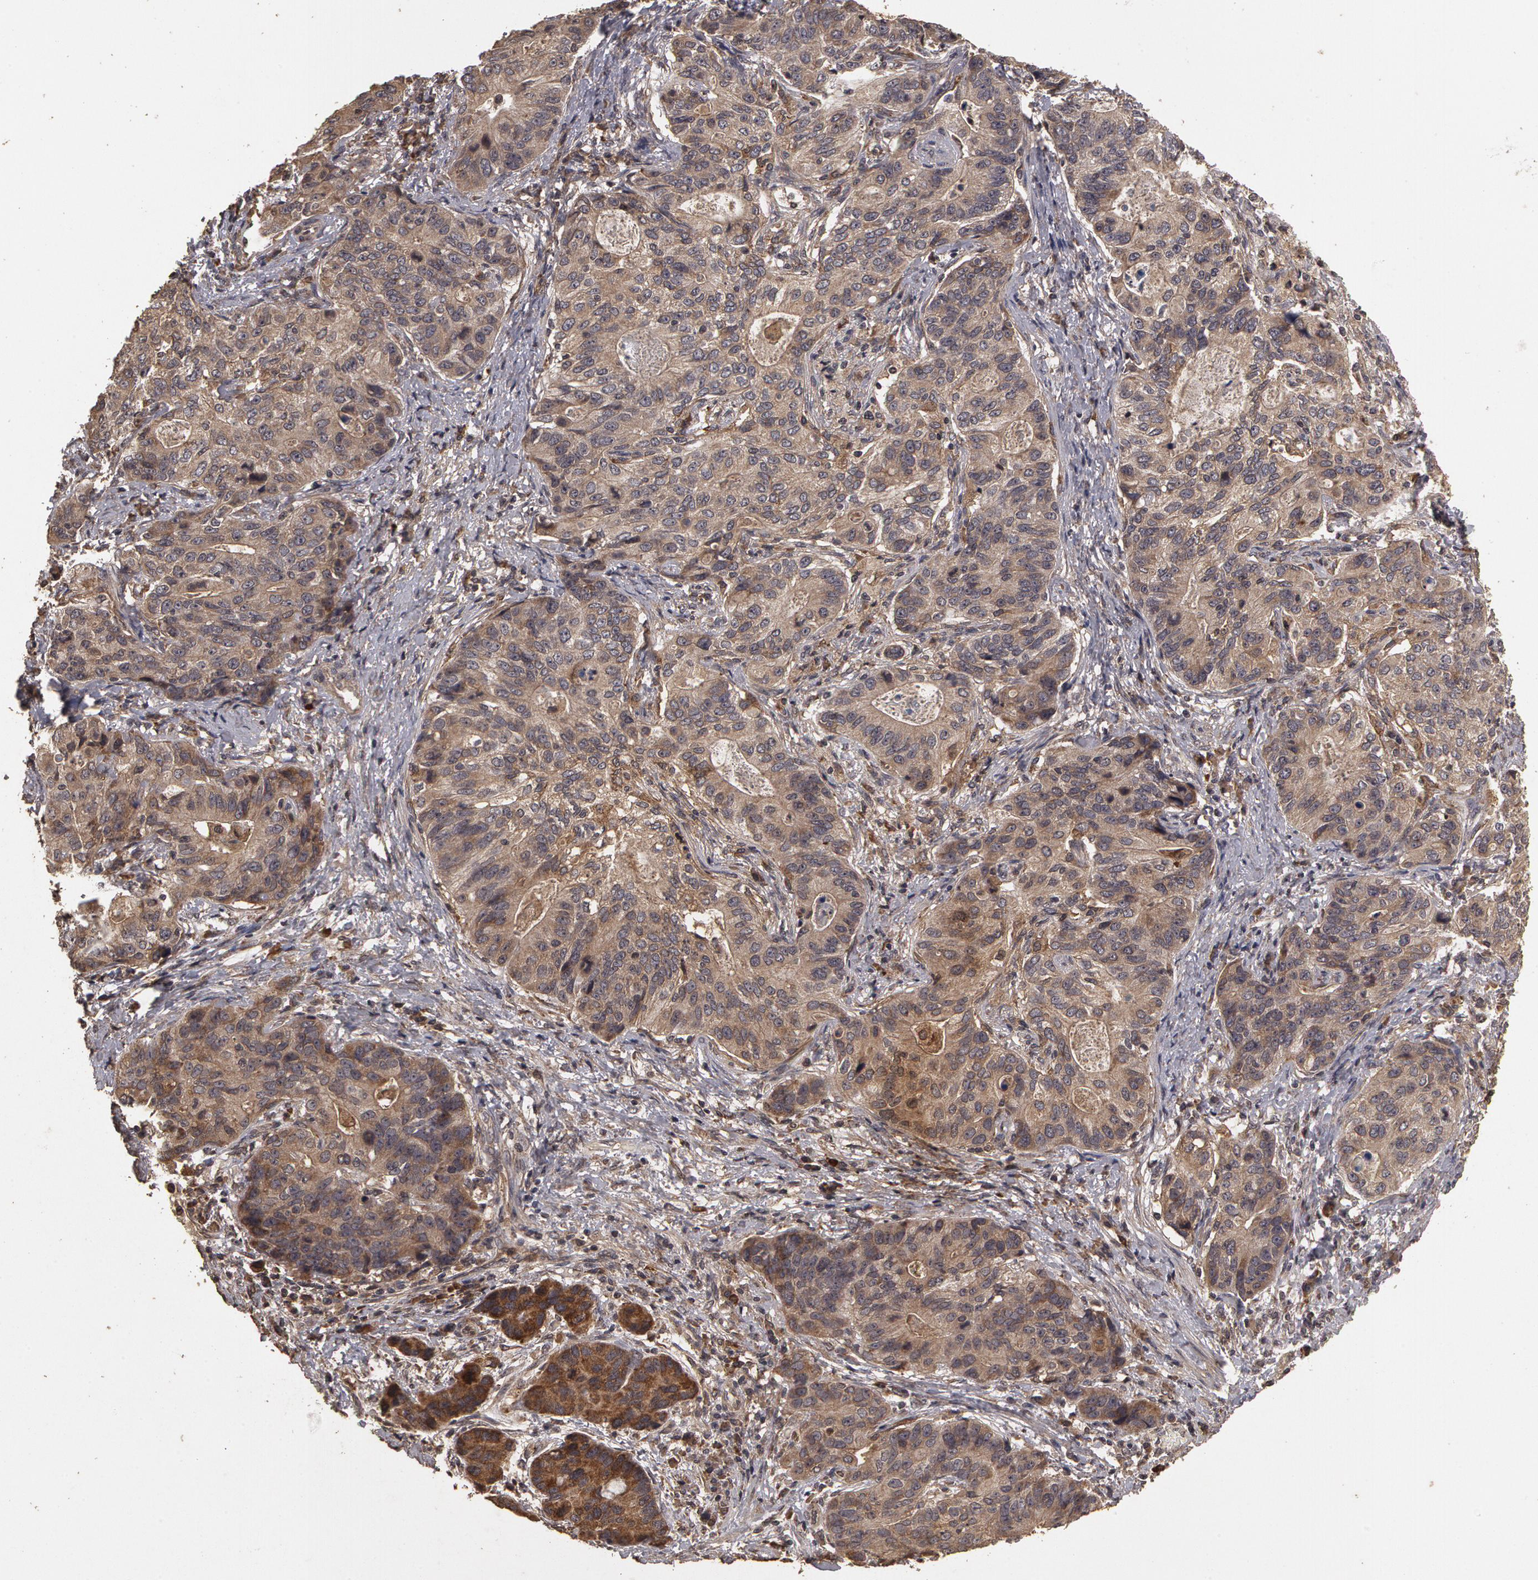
{"staining": {"intensity": "weak", "quantity": ">75%", "location": "cytoplasmic/membranous"}, "tissue": "stomach cancer", "cell_type": "Tumor cells", "image_type": "cancer", "snomed": [{"axis": "morphology", "description": "Adenocarcinoma, NOS"}, {"axis": "topography", "description": "Esophagus"}, {"axis": "topography", "description": "Stomach"}], "caption": "An image of adenocarcinoma (stomach) stained for a protein displays weak cytoplasmic/membranous brown staining in tumor cells. (DAB IHC, brown staining for protein, blue staining for nuclei).", "gene": "CALR", "patient": {"sex": "male", "age": 74}}